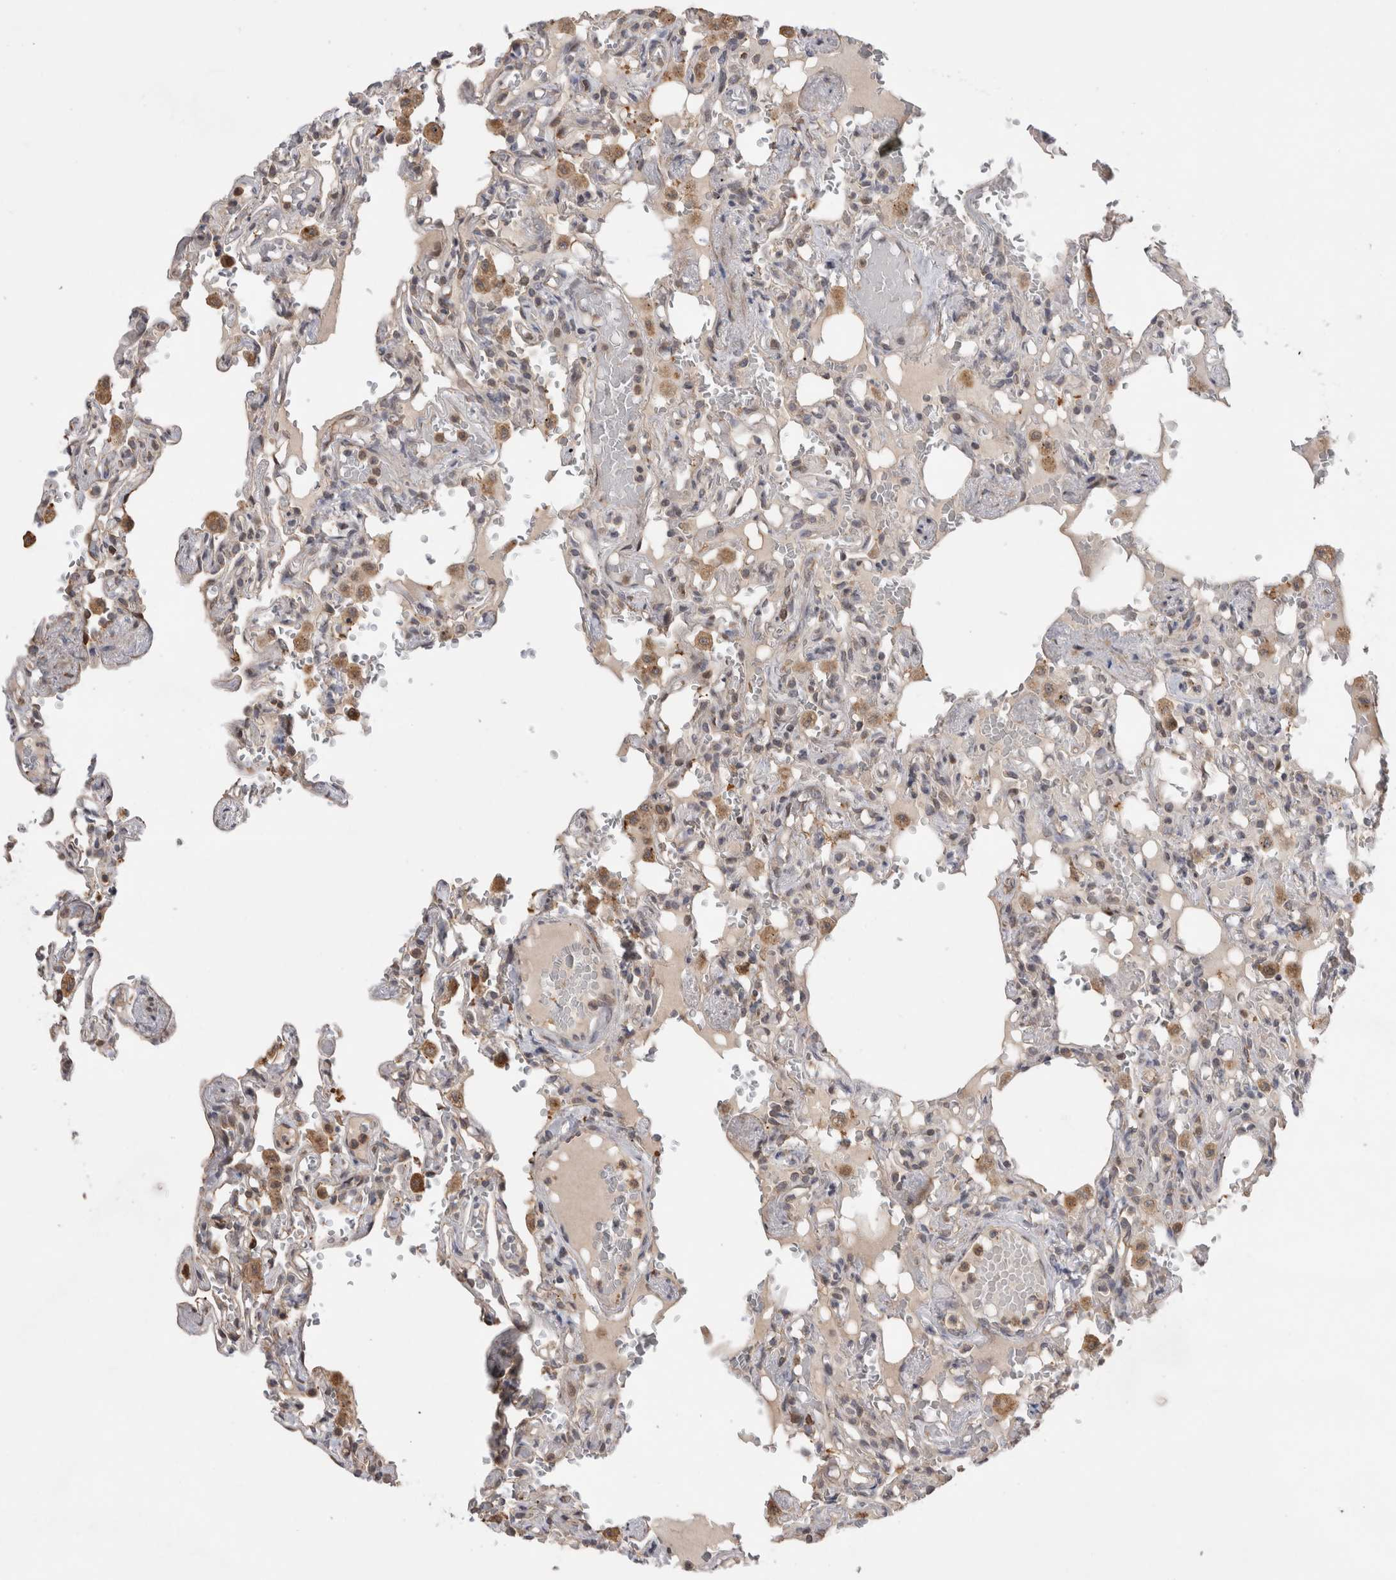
{"staining": {"intensity": "weak", "quantity": "<25%", "location": "cytoplasmic/membranous"}, "tissue": "lung", "cell_type": "Alveolar cells", "image_type": "normal", "snomed": [{"axis": "morphology", "description": "Normal tissue, NOS"}, {"axis": "topography", "description": "Lung"}], "caption": "Human lung stained for a protein using IHC displays no staining in alveolar cells.", "gene": "KCNIP1", "patient": {"sex": "male", "age": 21}}